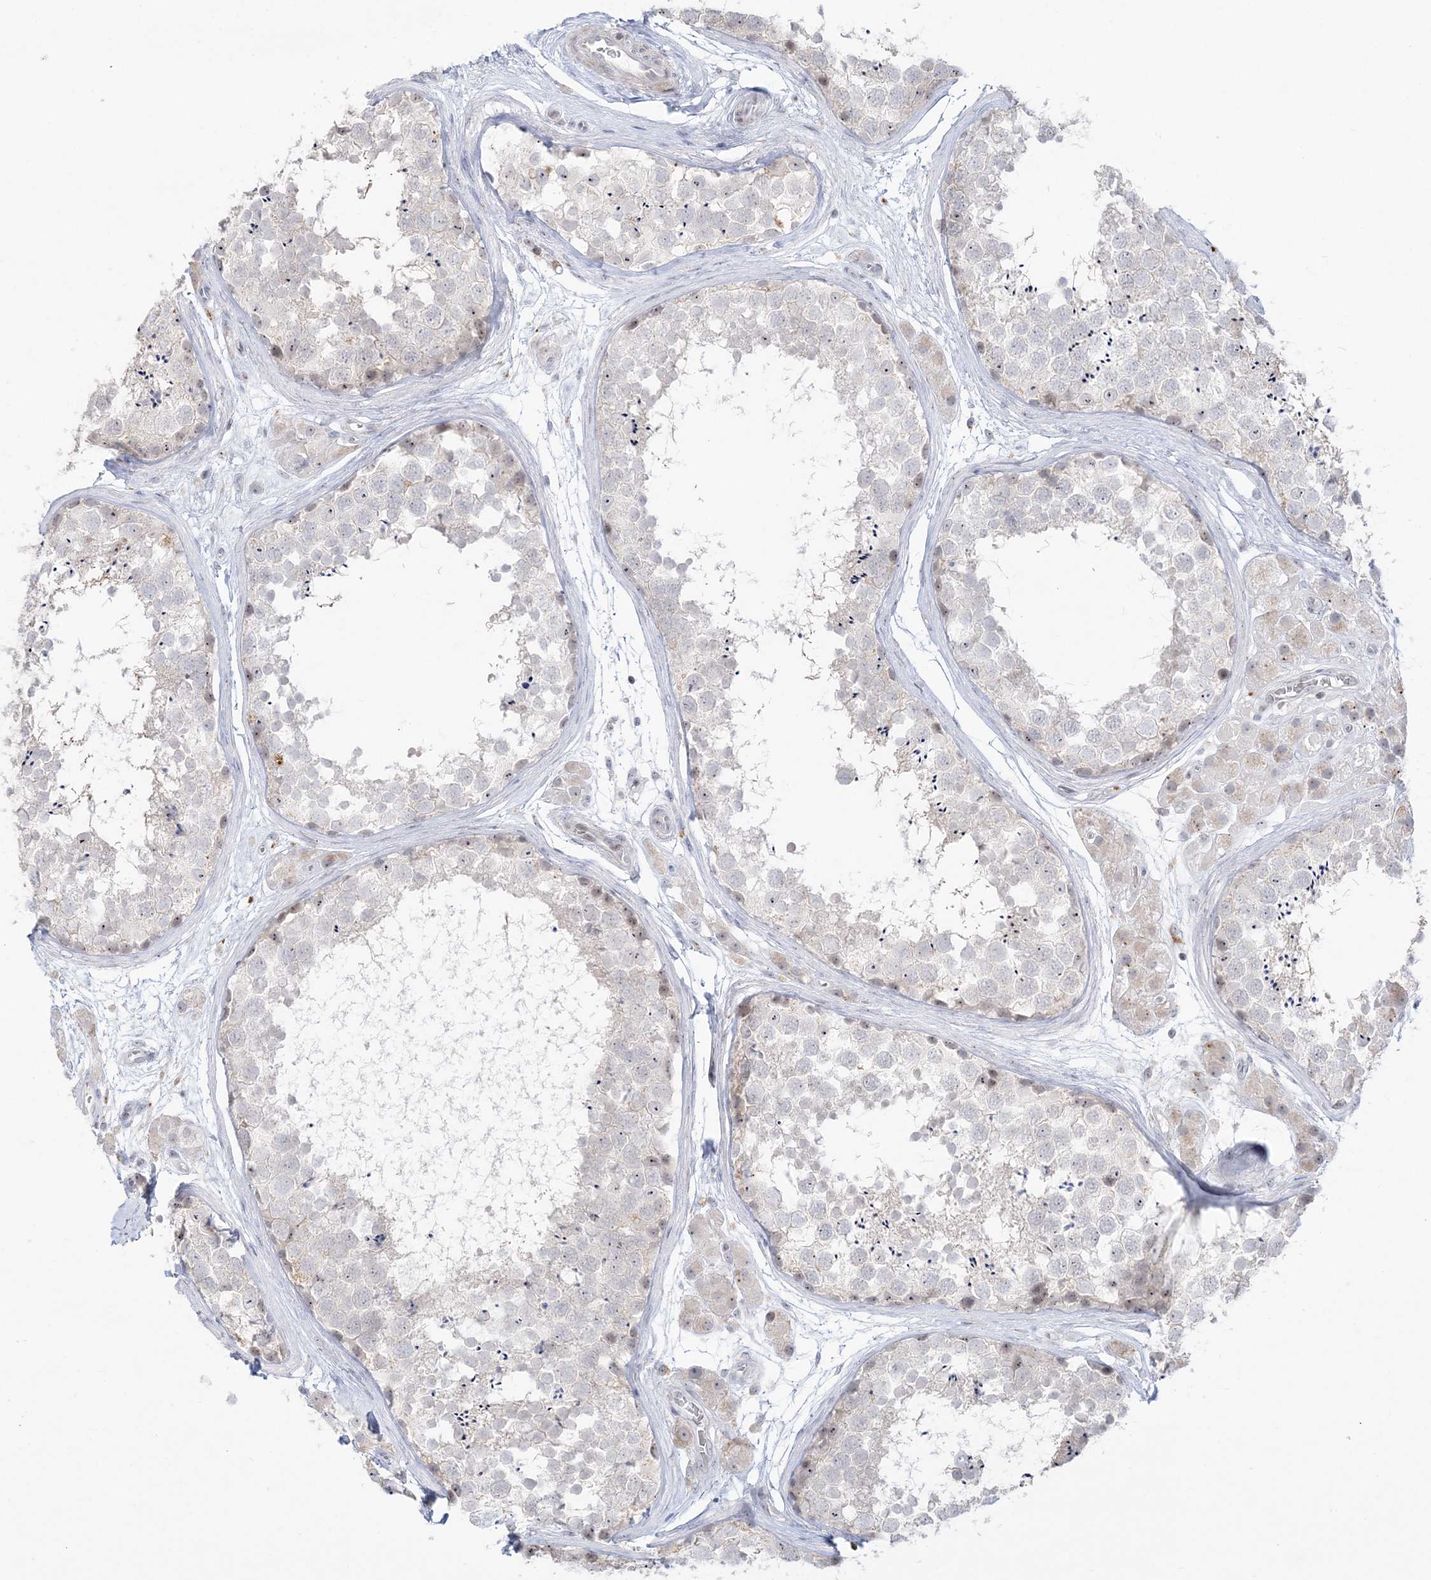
{"staining": {"intensity": "moderate", "quantity": "<25%", "location": "nuclear"}, "tissue": "testis", "cell_type": "Cells in seminiferous ducts", "image_type": "normal", "snomed": [{"axis": "morphology", "description": "Normal tissue, NOS"}, {"axis": "topography", "description": "Testis"}], "caption": "IHC staining of unremarkable testis, which exhibits low levels of moderate nuclear staining in about <25% of cells in seminiferous ducts indicating moderate nuclear protein staining. The staining was performed using DAB (brown) for protein detection and nuclei were counterstained in hematoxylin (blue).", "gene": "SH3BP4", "patient": {"sex": "male", "age": 56}}